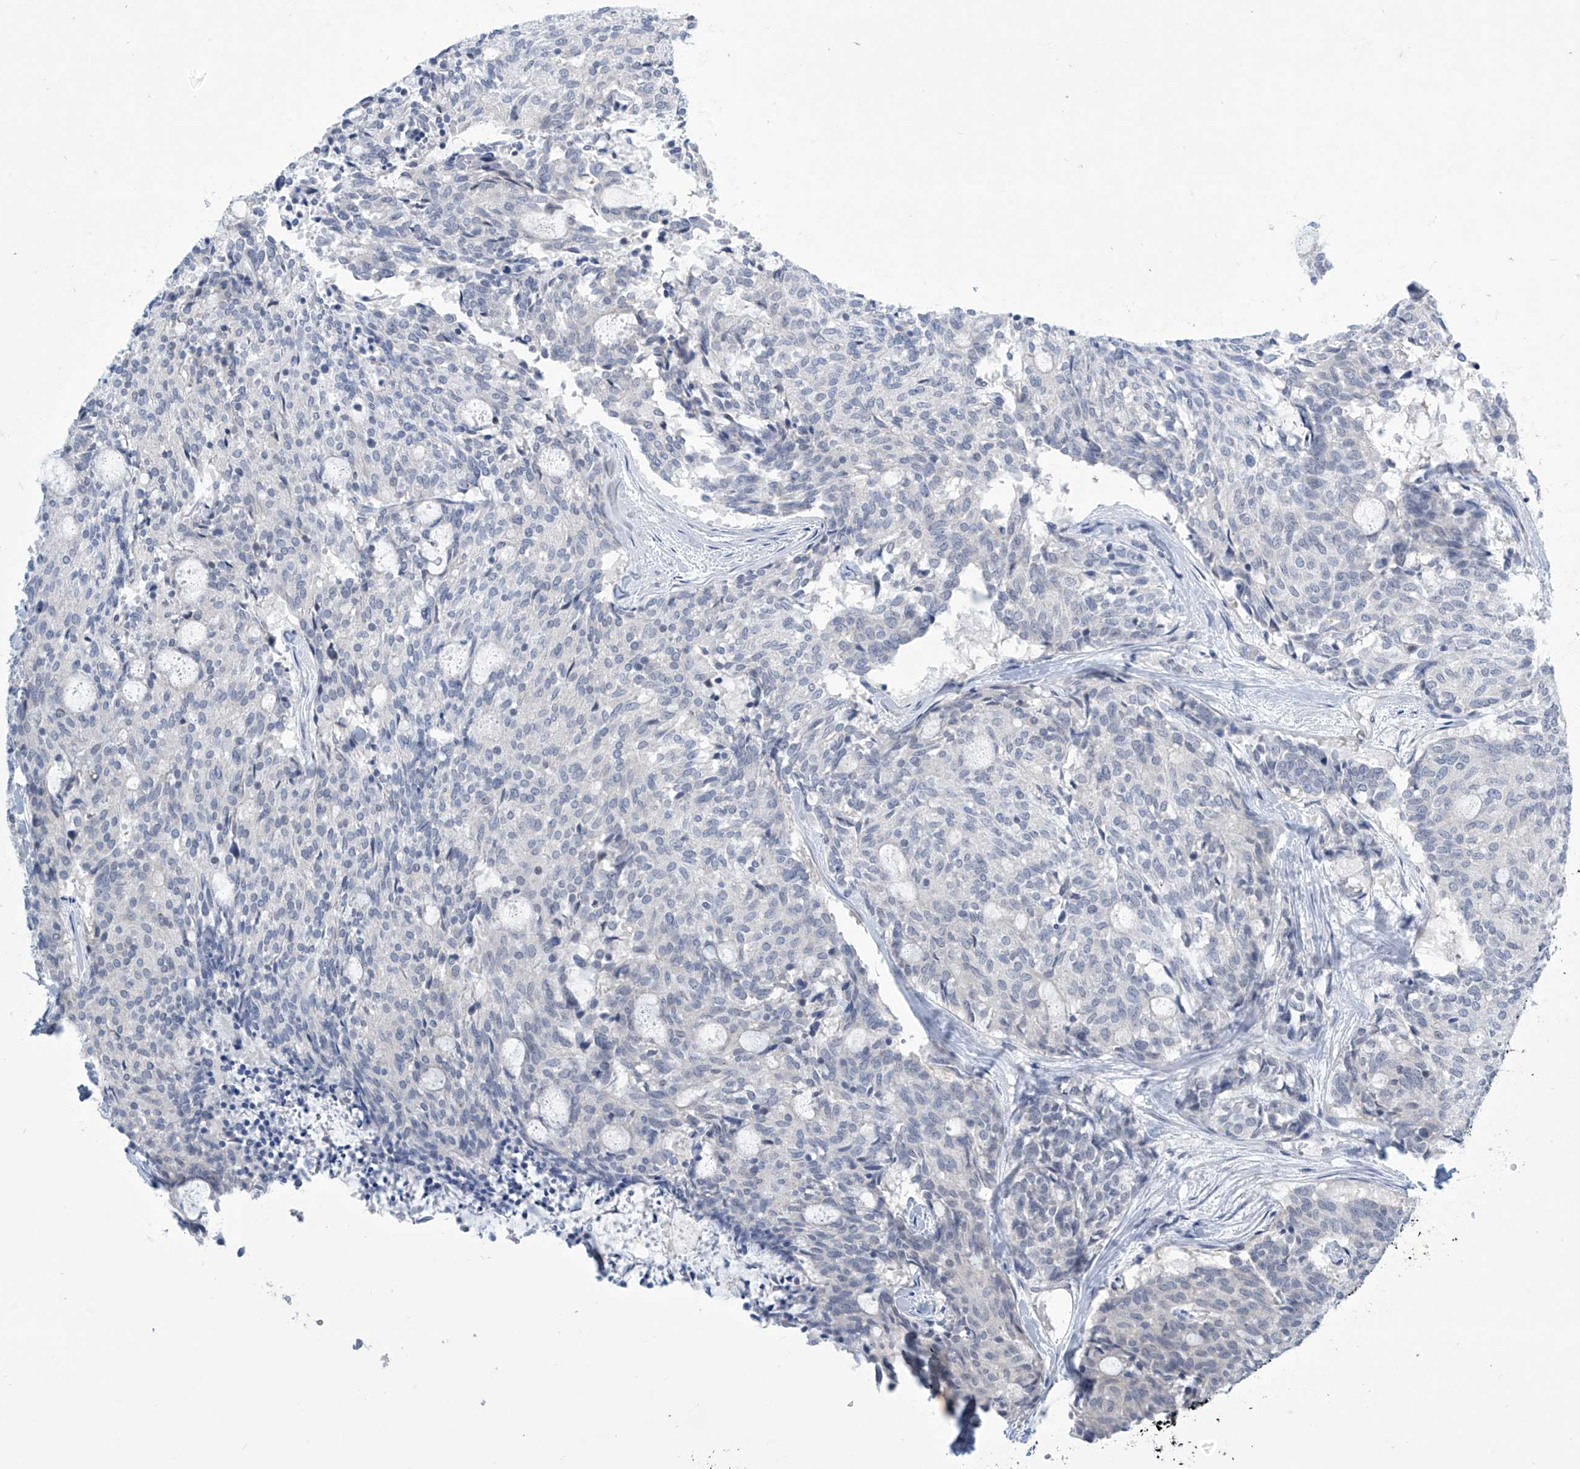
{"staining": {"intensity": "negative", "quantity": "none", "location": "none"}, "tissue": "carcinoid", "cell_type": "Tumor cells", "image_type": "cancer", "snomed": [{"axis": "morphology", "description": "Carcinoid, malignant, NOS"}, {"axis": "topography", "description": "Pancreas"}], "caption": "DAB immunohistochemical staining of malignant carcinoid exhibits no significant positivity in tumor cells.", "gene": "SLC35A5", "patient": {"sex": "female", "age": 54}}